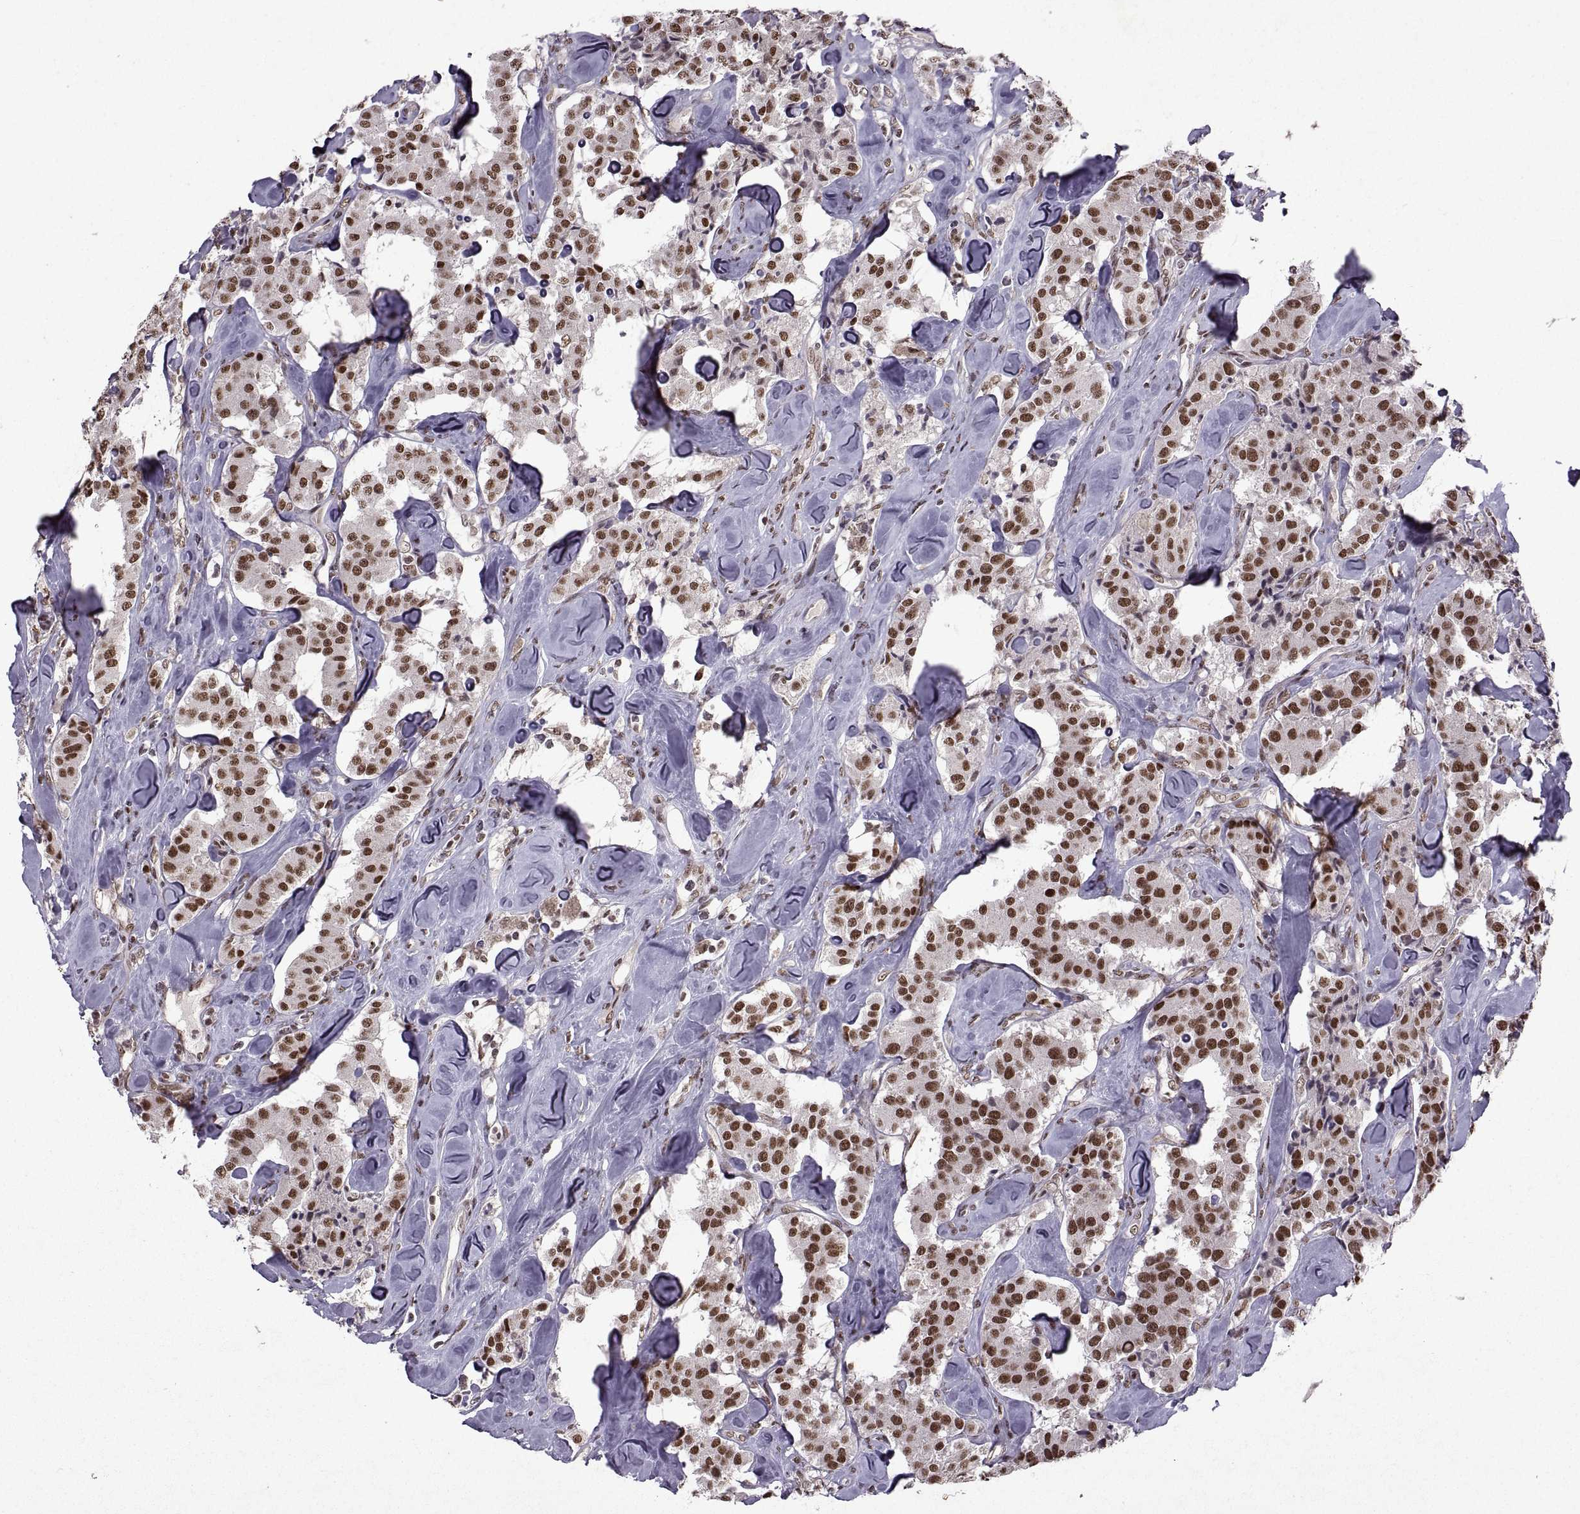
{"staining": {"intensity": "strong", "quantity": ">75%", "location": "nuclear"}, "tissue": "carcinoid", "cell_type": "Tumor cells", "image_type": "cancer", "snomed": [{"axis": "morphology", "description": "Carcinoid, malignant, NOS"}, {"axis": "topography", "description": "Pancreas"}], "caption": "Malignant carcinoid stained with DAB immunohistochemistry (IHC) reveals high levels of strong nuclear expression in approximately >75% of tumor cells. (Stains: DAB in brown, nuclei in blue, Microscopy: brightfield microscopy at high magnification).", "gene": "MT1E", "patient": {"sex": "male", "age": 41}}